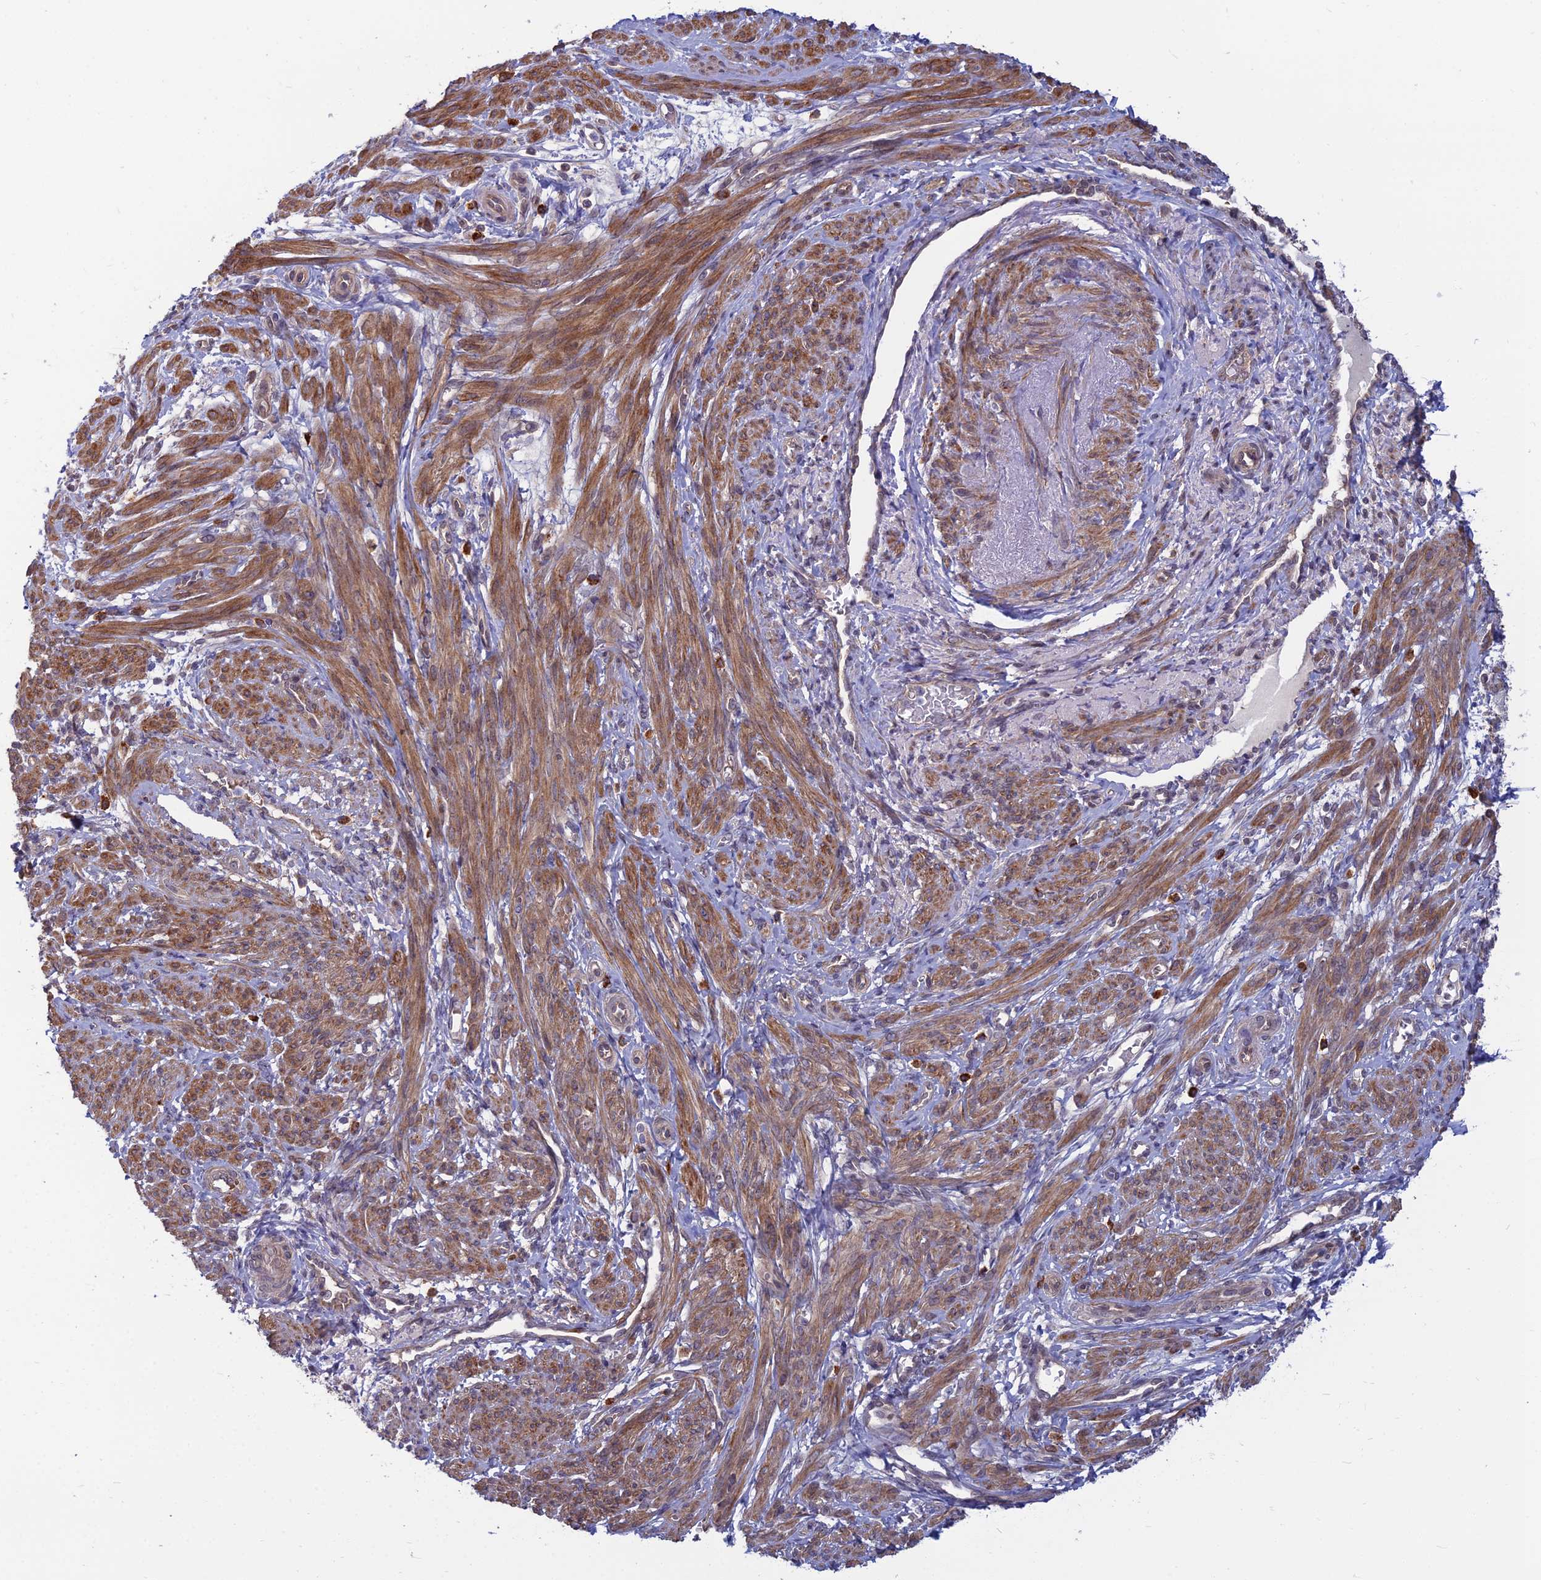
{"staining": {"intensity": "moderate", "quantity": ">75%", "location": "cytoplasmic/membranous"}, "tissue": "smooth muscle", "cell_type": "Smooth muscle cells", "image_type": "normal", "snomed": [{"axis": "morphology", "description": "Normal tissue, NOS"}, {"axis": "topography", "description": "Smooth muscle"}], "caption": "The image exhibits staining of benign smooth muscle, revealing moderate cytoplasmic/membranous protein positivity (brown color) within smooth muscle cells. (IHC, brightfield microscopy, high magnification).", "gene": "OPA3", "patient": {"sex": "female", "age": 39}}